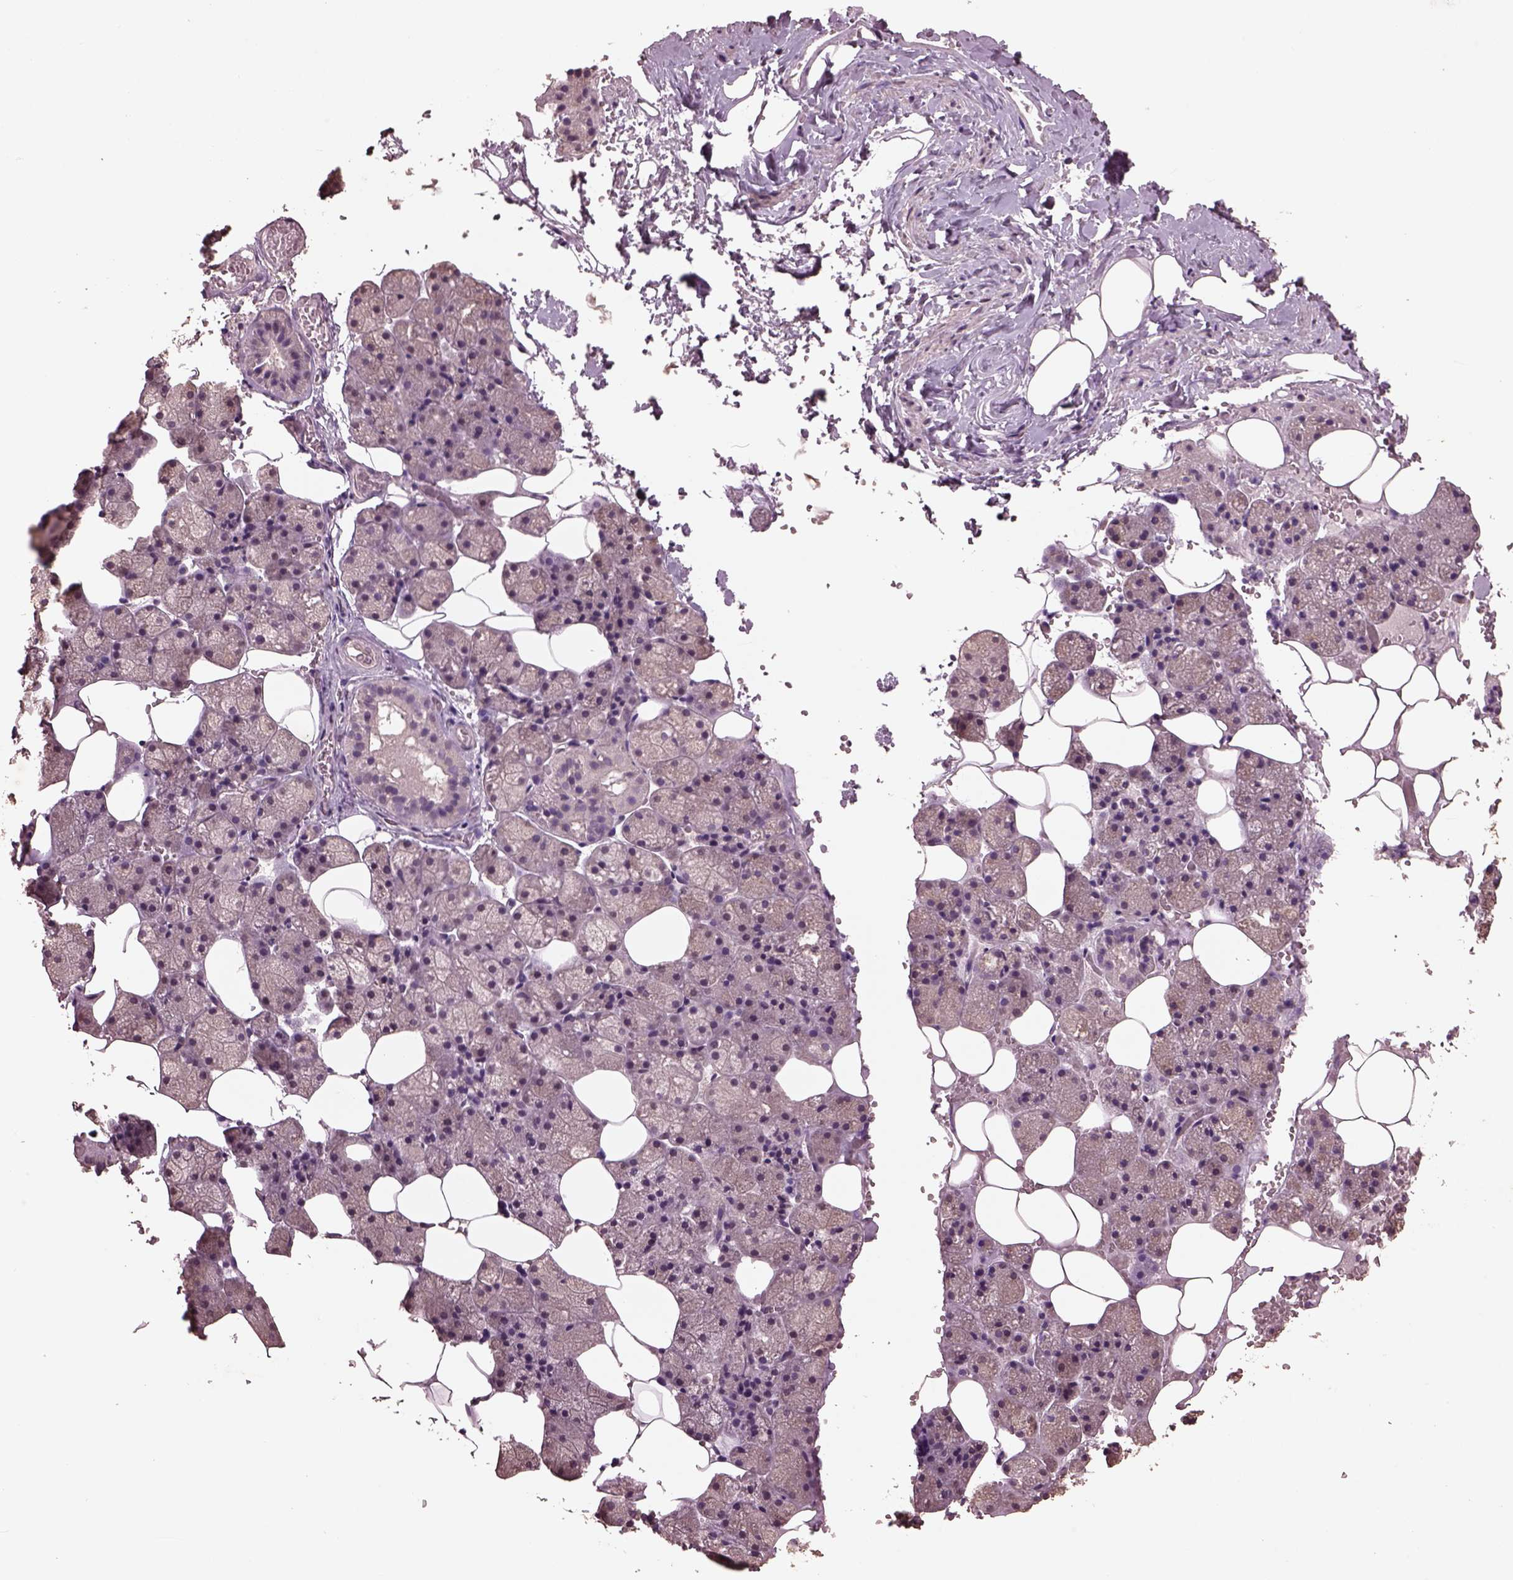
{"staining": {"intensity": "weak", "quantity": "25%-75%", "location": "cytoplasmic/membranous"}, "tissue": "salivary gland", "cell_type": "Glandular cells", "image_type": "normal", "snomed": [{"axis": "morphology", "description": "Normal tissue, NOS"}, {"axis": "topography", "description": "Salivary gland"}], "caption": "Human salivary gland stained with a brown dye reveals weak cytoplasmic/membranous positive positivity in approximately 25%-75% of glandular cells.", "gene": "CPT1C", "patient": {"sex": "male", "age": 38}}